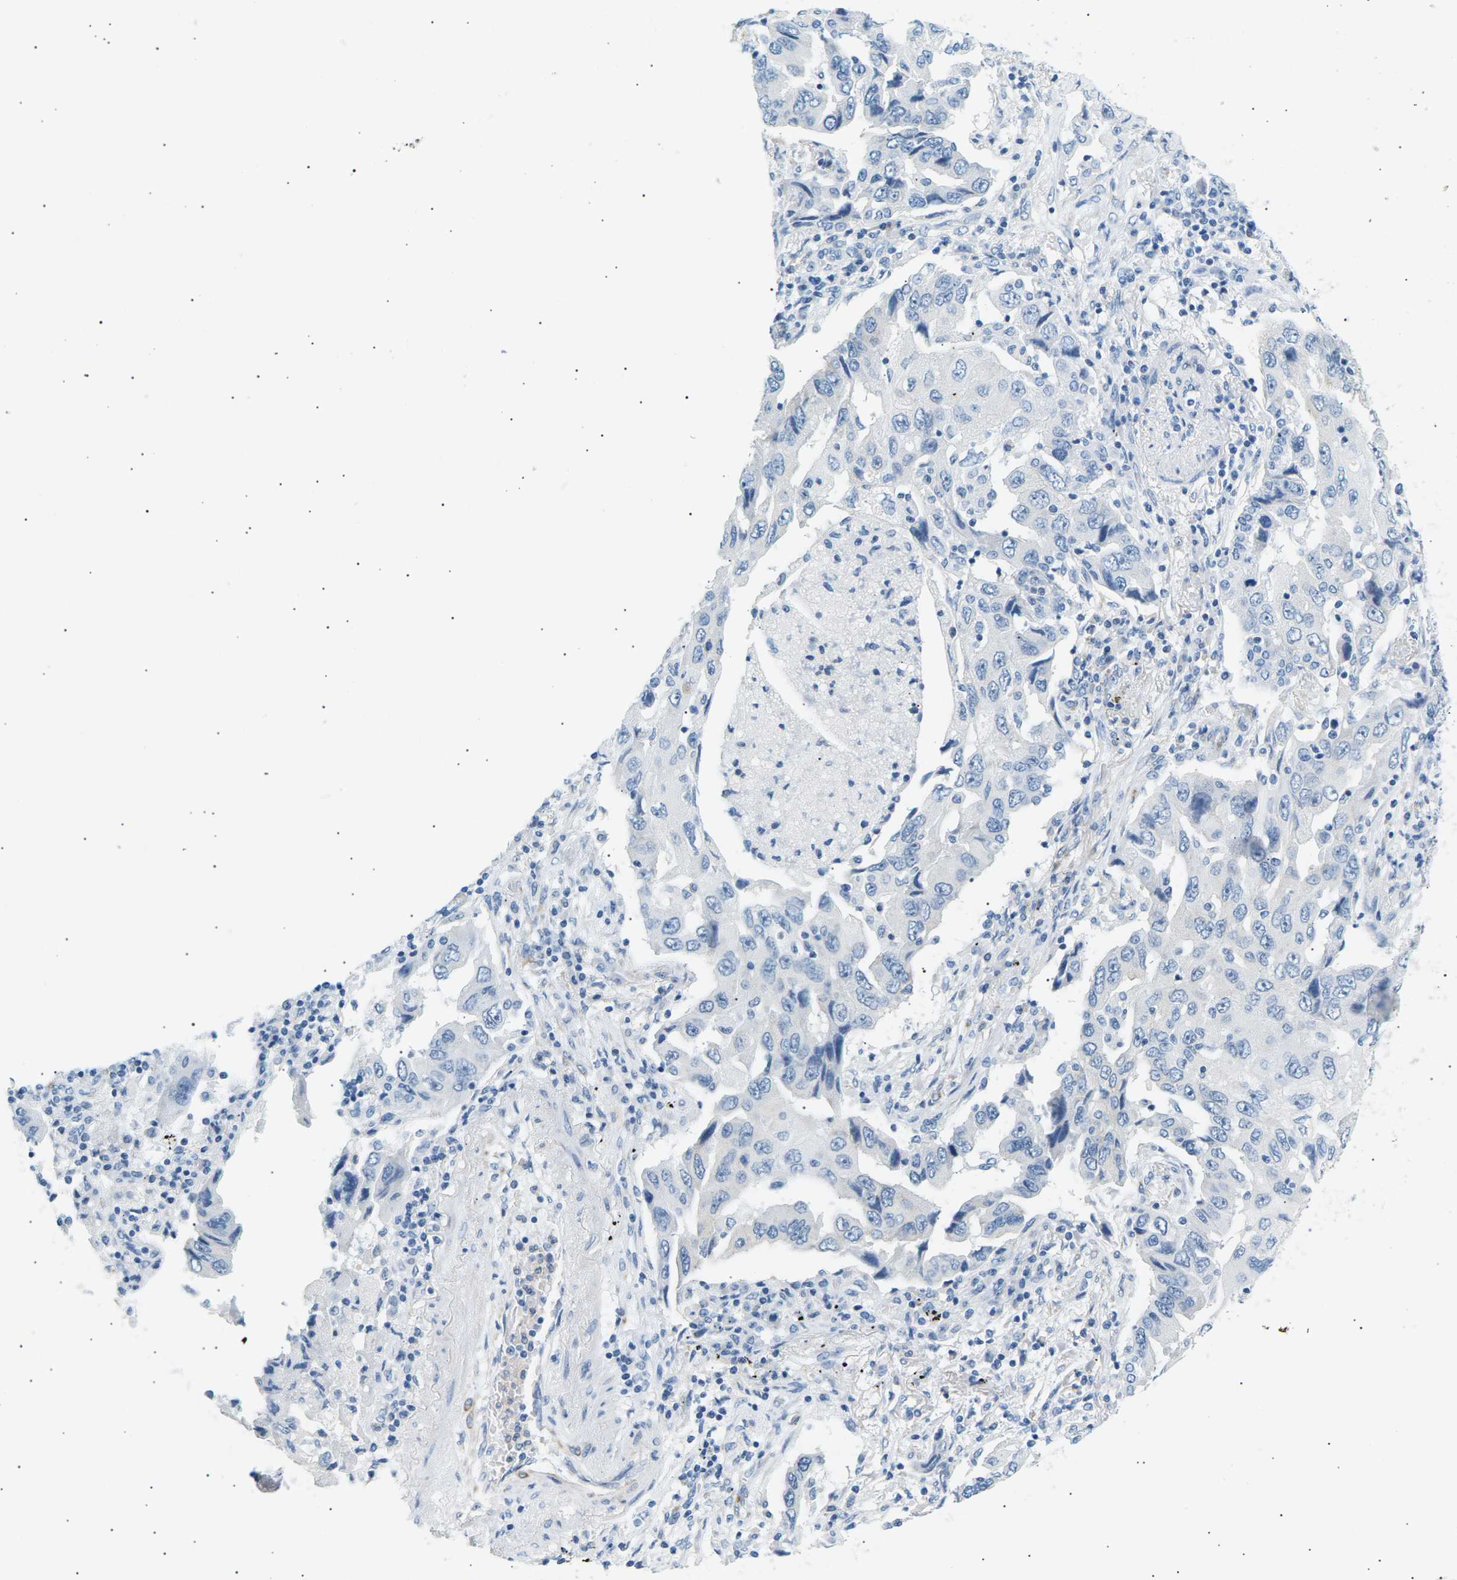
{"staining": {"intensity": "negative", "quantity": "none", "location": "none"}, "tissue": "lung cancer", "cell_type": "Tumor cells", "image_type": "cancer", "snomed": [{"axis": "morphology", "description": "Adenocarcinoma, NOS"}, {"axis": "topography", "description": "Lung"}], "caption": "Immunohistochemistry of human lung cancer (adenocarcinoma) exhibits no expression in tumor cells. (DAB immunohistochemistry (IHC), high magnification).", "gene": "SEPTIN5", "patient": {"sex": "female", "age": 65}}